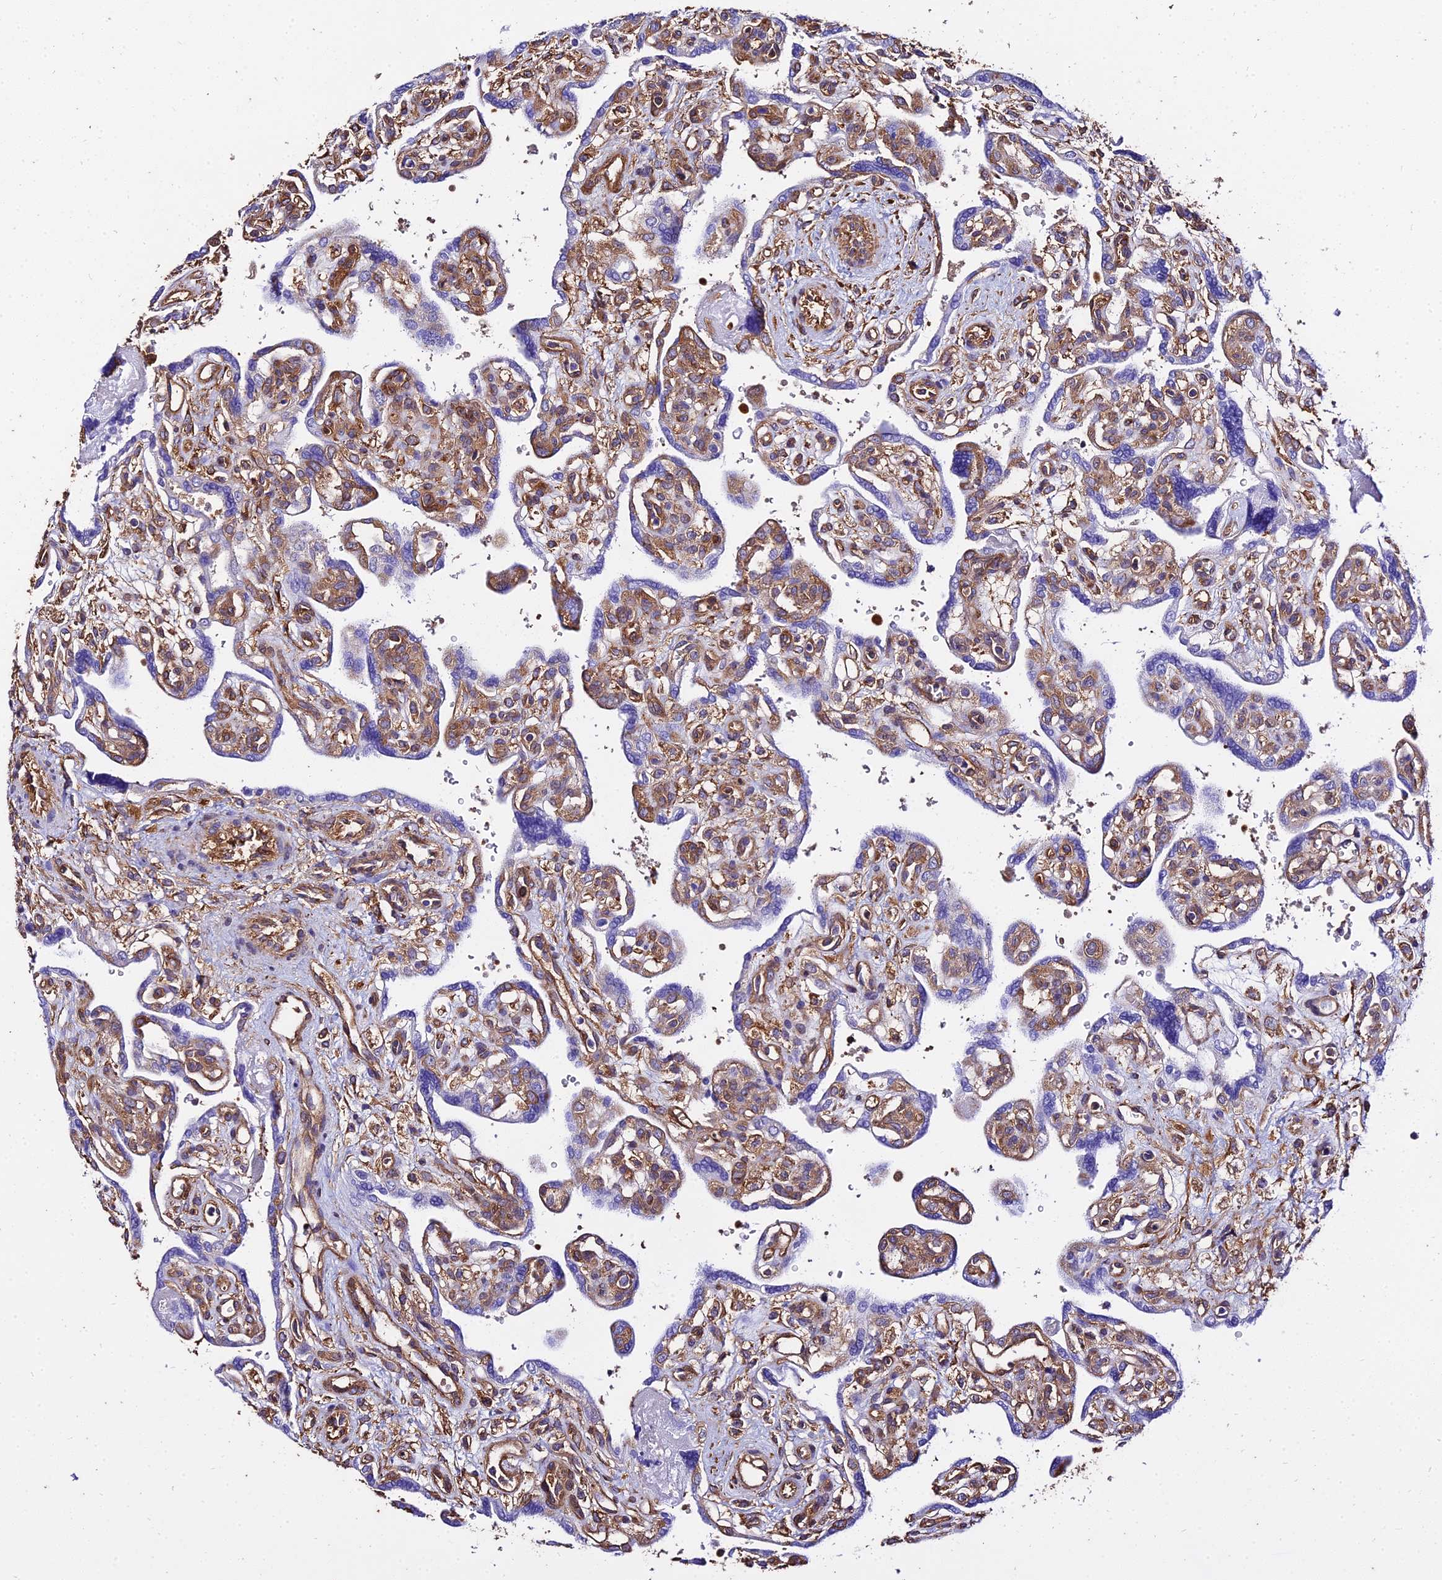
{"staining": {"intensity": "strong", "quantity": "25%-75%", "location": "cytoplasmic/membranous"}, "tissue": "placenta", "cell_type": "Trophoblastic cells", "image_type": "normal", "snomed": [{"axis": "morphology", "description": "Normal tissue, NOS"}, {"axis": "topography", "description": "Placenta"}], "caption": "A brown stain labels strong cytoplasmic/membranous positivity of a protein in trophoblastic cells of unremarkable human placenta. (DAB (3,3'-diaminobenzidine) IHC with brightfield microscopy, high magnification).", "gene": "TUBA1A", "patient": {"sex": "female", "age": 39}}